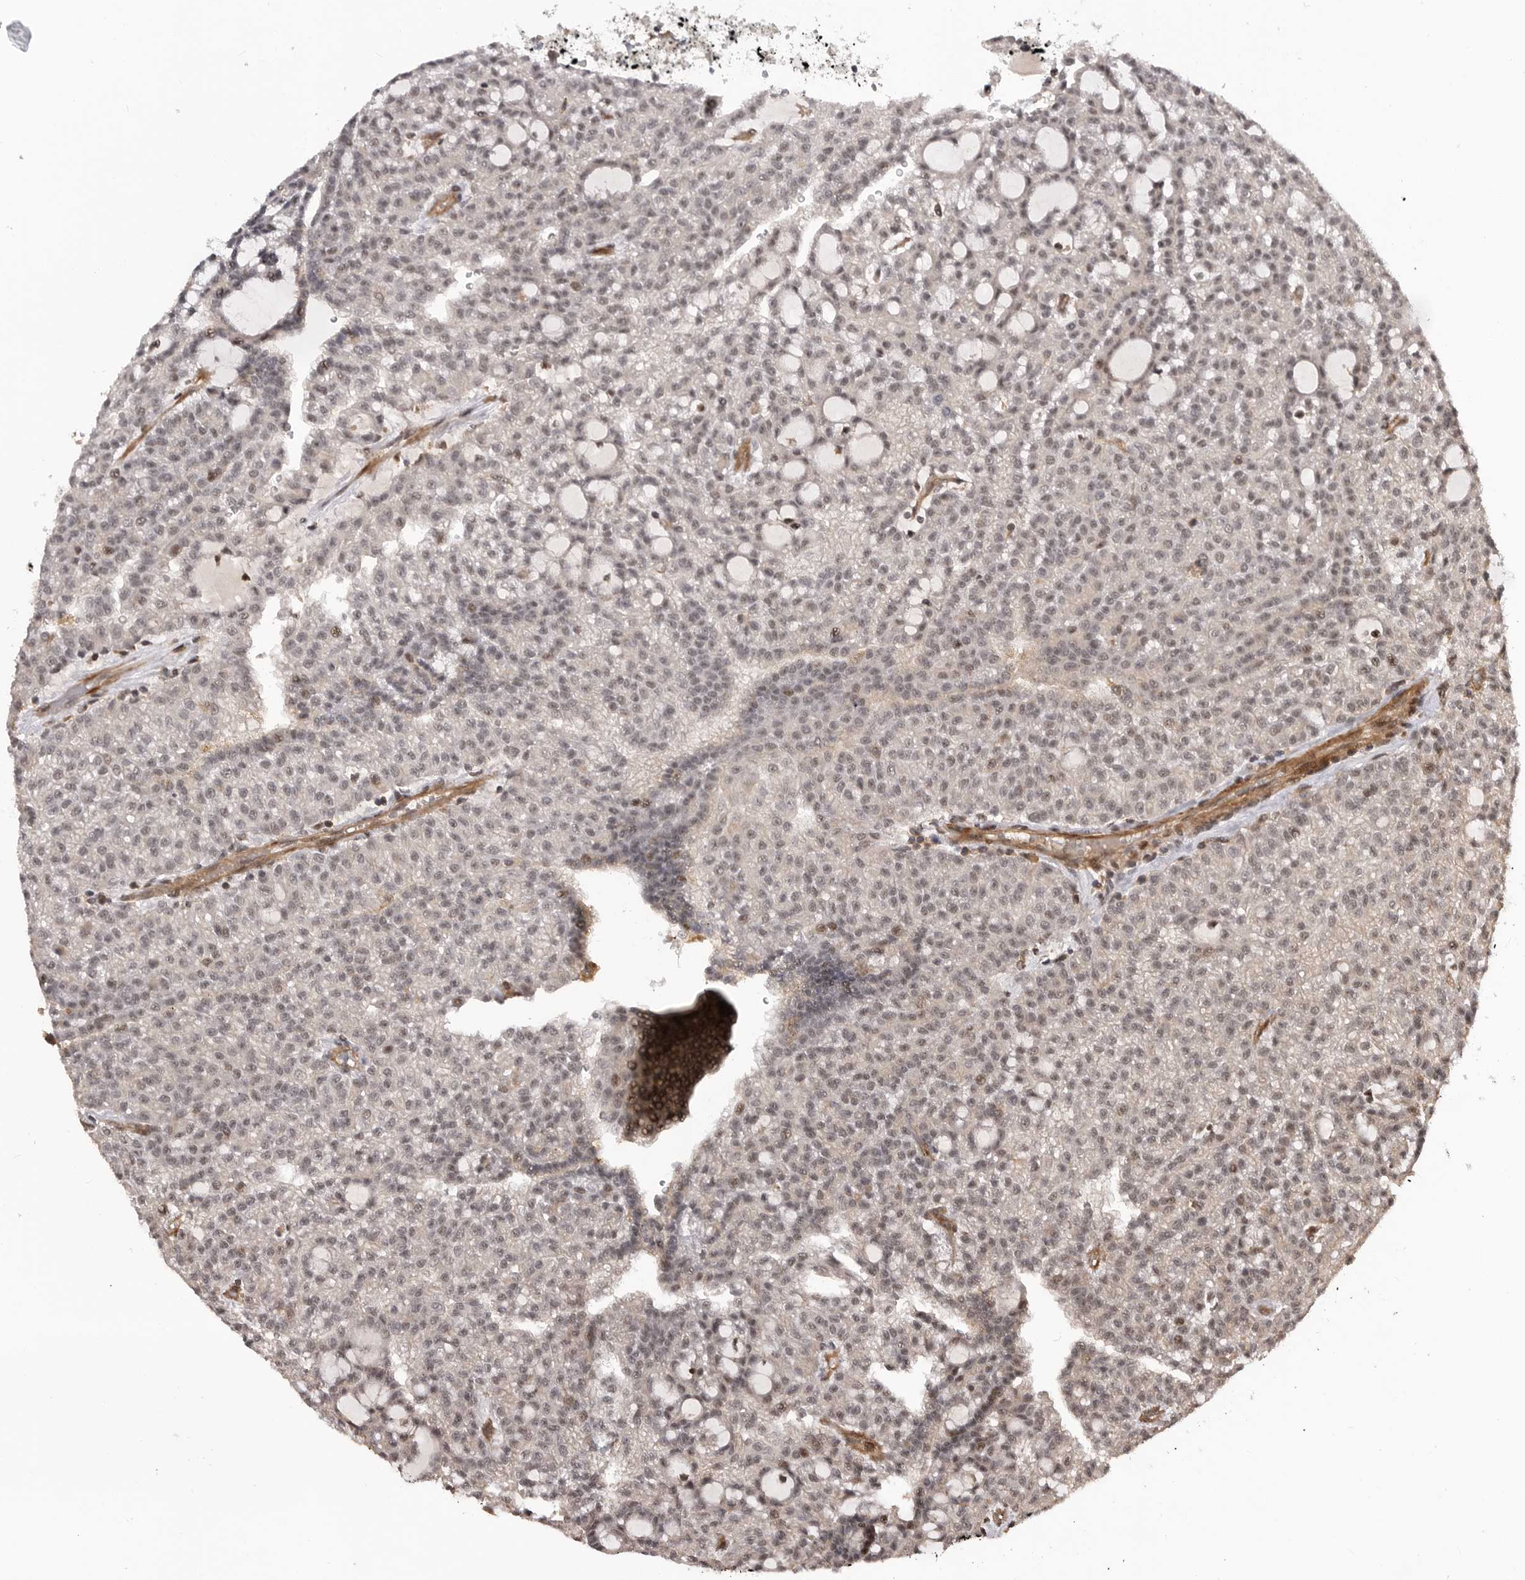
{"staining": {"intensity": "weak", "quantity": ">75%", "location": "nuclear"}, "tissue": "renal cancer", "cell_type": "Tumor cells", "image_type": "cancer", "snomed": [{"axis": "morphology", "description": "Adenocarcinoma, NOS"}, {"axis": "topography", "description": "Kidney"}], "caption": "This image demonstrates immunohistochemistry staining of human adenocarcinoma (renal), with low weak nuclear positivity in approximately >75% of tumor cells.", "gene": "TRIM56", "patient": {"sex": "male", "age": 63}}